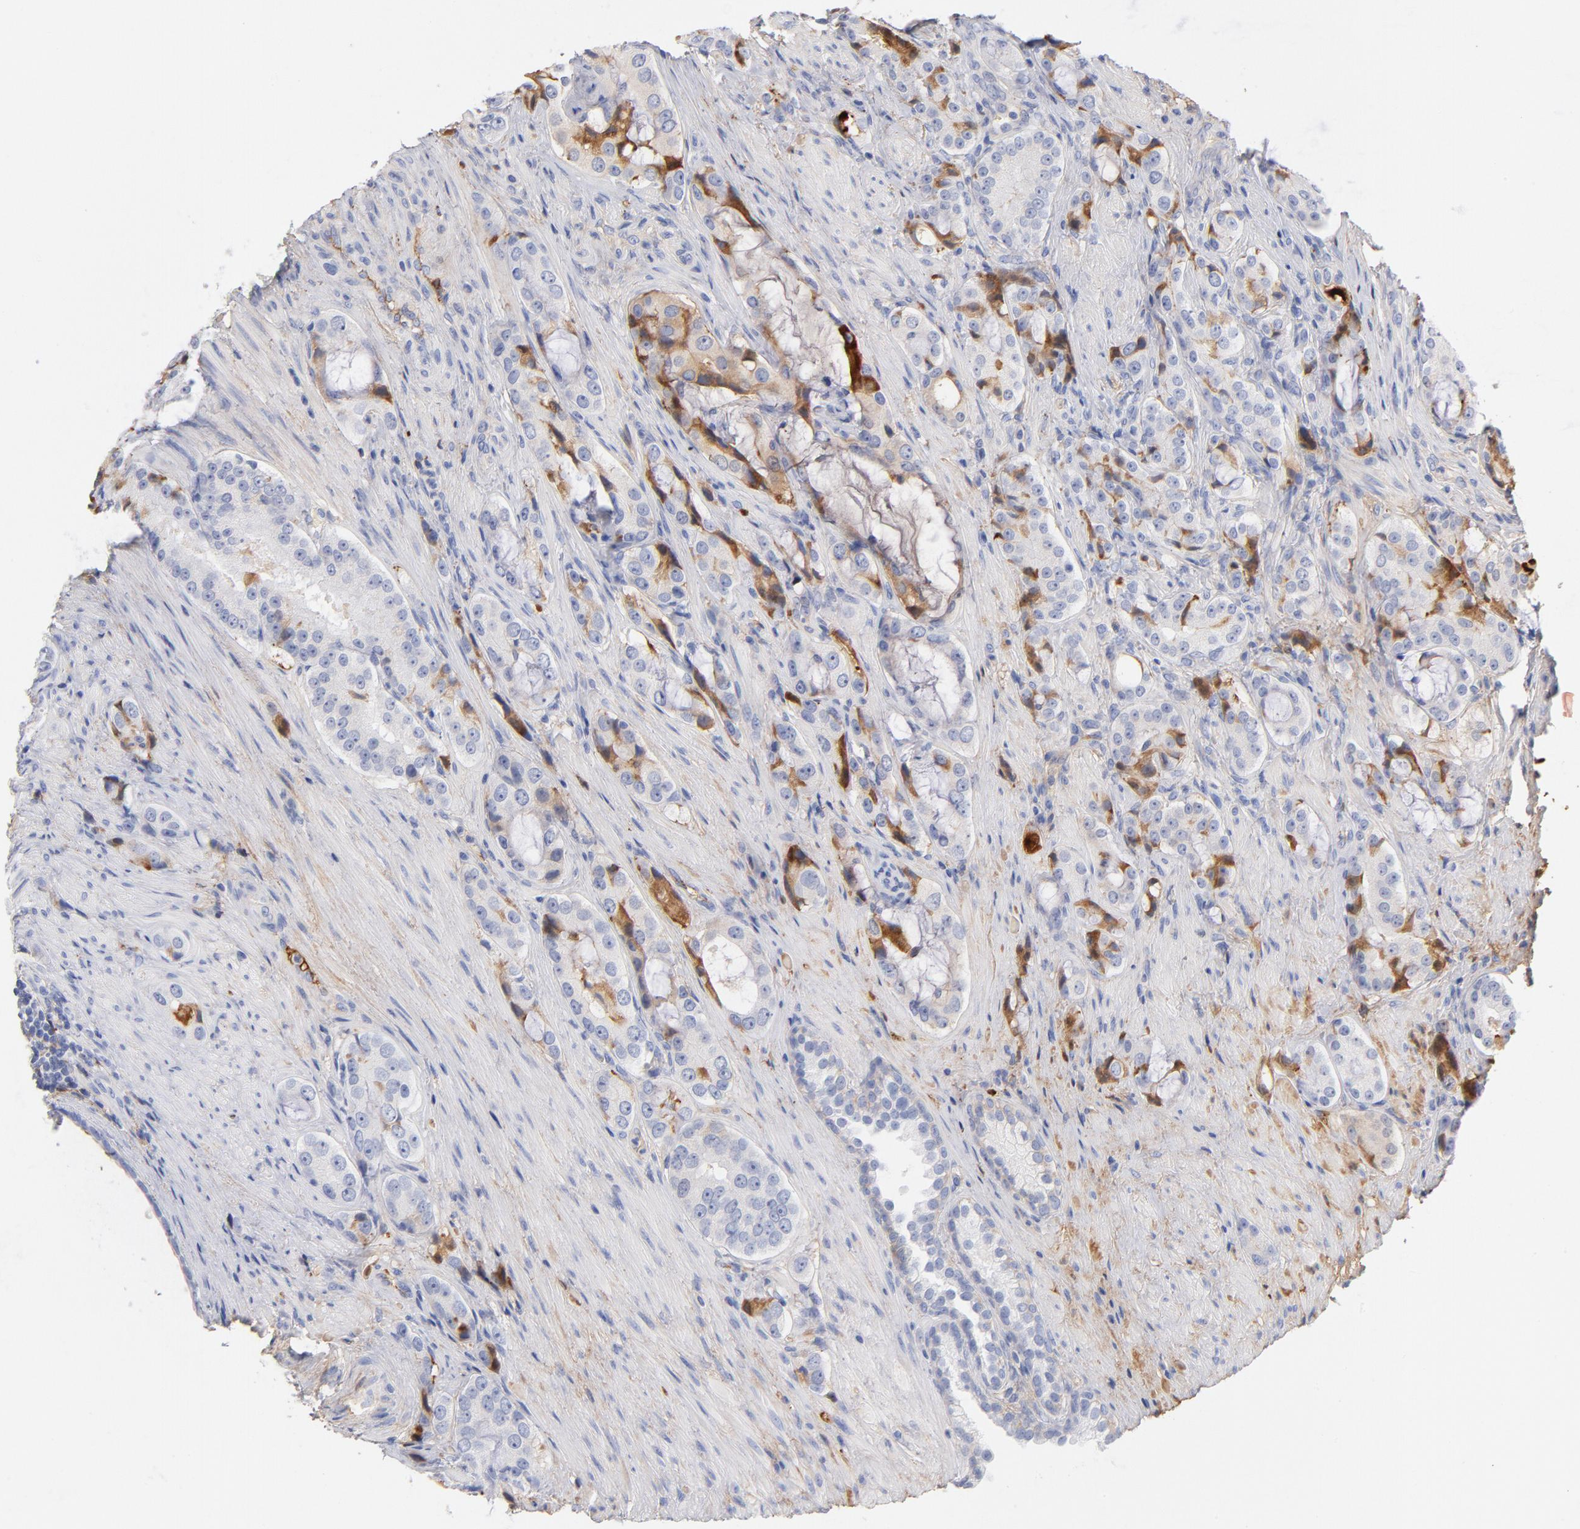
{"staining": {"intensity": "negative", "quantity": "none", "location": "none"}, "tissue": "prostate cancer", "cell_type": "Tumor cells", "image_type": "cancer", "snomed": [{"axis": "morphology", "description": "Adenocarcinoma, High grade"}, {"axis": "topography", "description": "Prostate"}], "caption": "Protein analysis of prostate cancer demonstrates no significant expression in tumor cells. Nuclei are stained in blue.", "gene": "C3", "patient": {"sex": "male", "age": 72}}